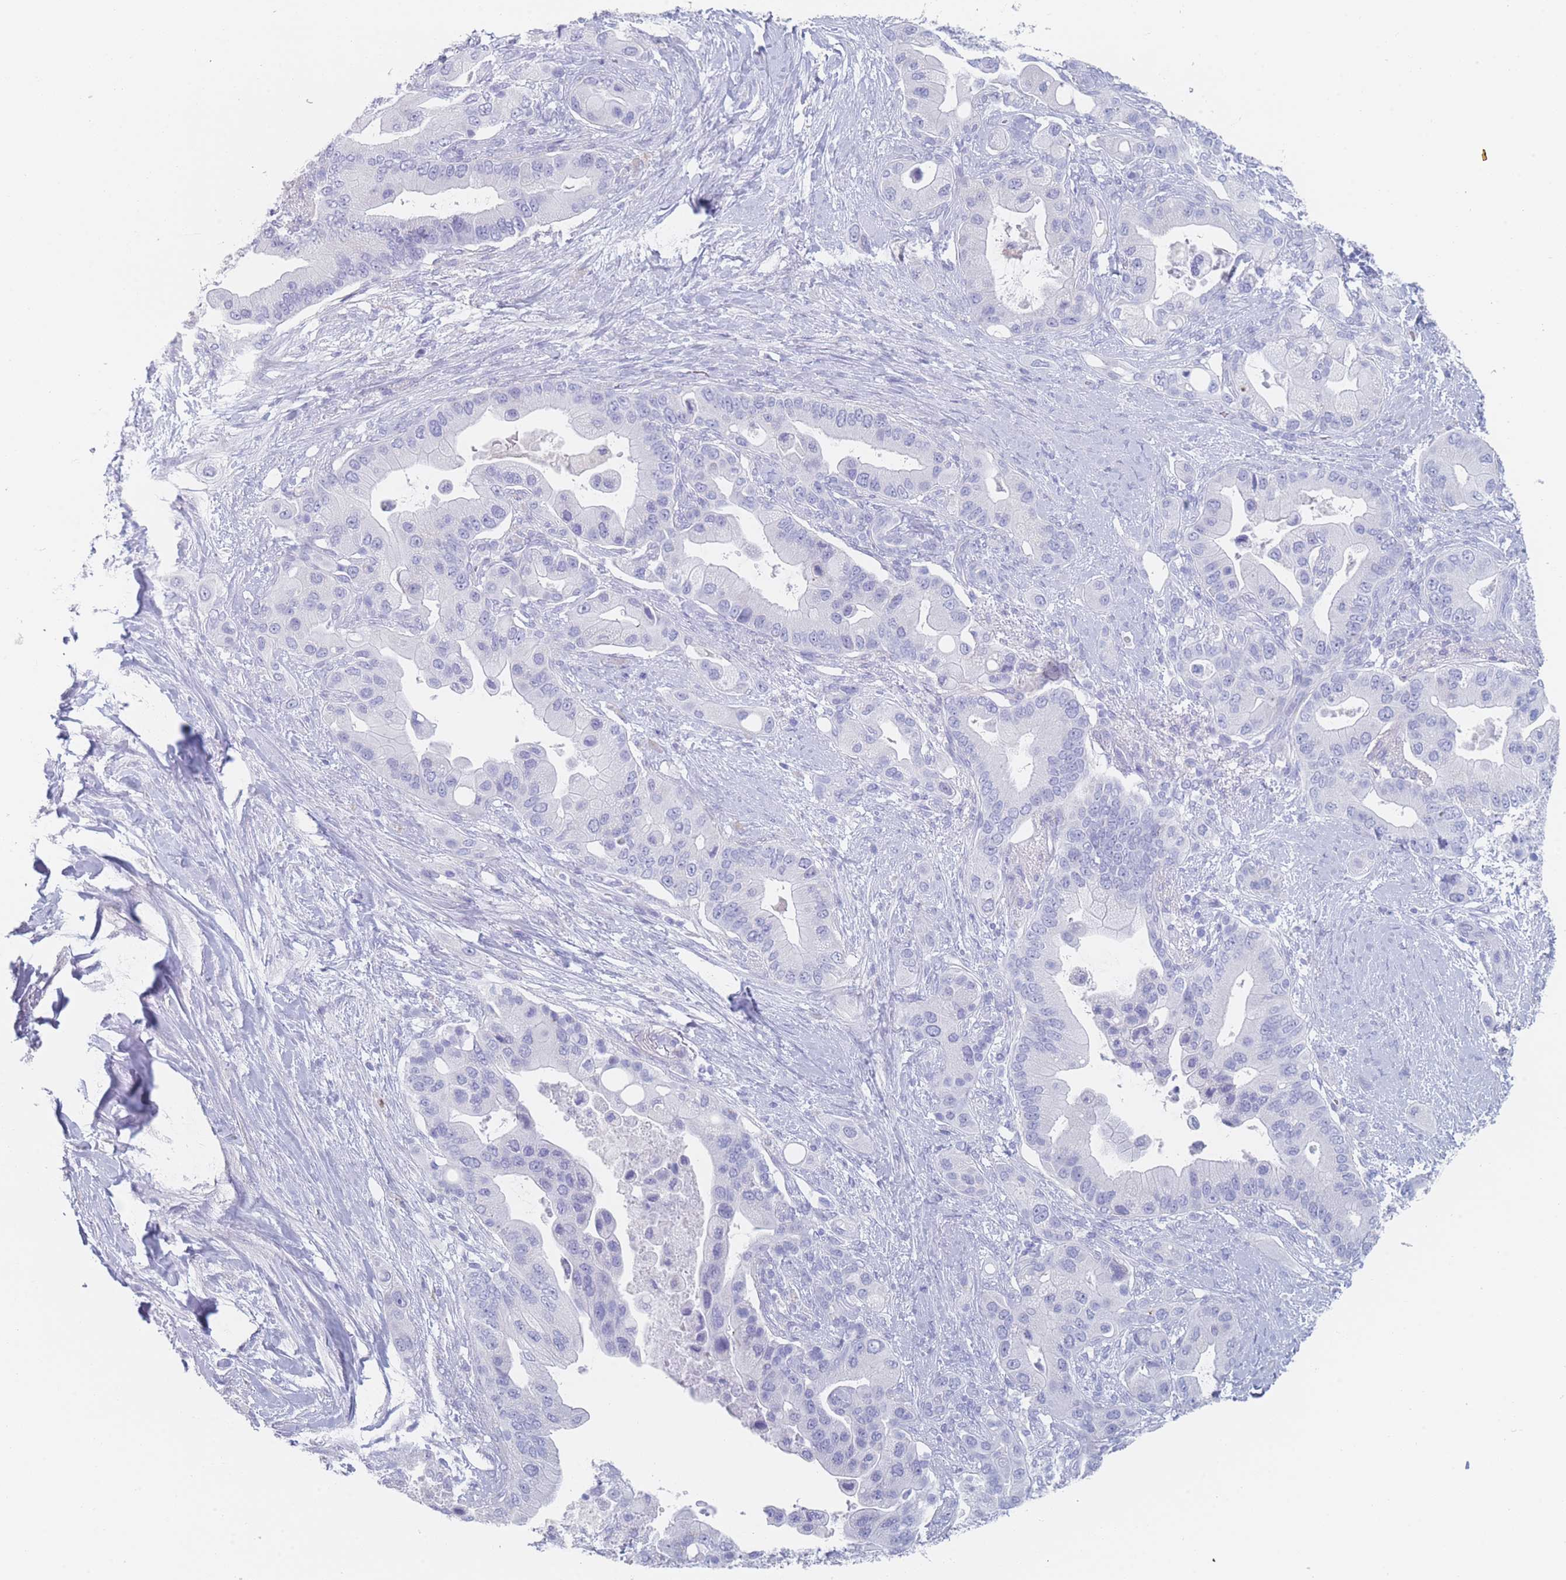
{"staining": {"intensity": "negative", "quantity": "none", "location": "none"}, "tissue": "pancreatic cancer", "cell_type": "Tumor cells", "image_type": "cancer", "snomed": [{"axis": "morphology", "description": "Adenocarcinoma, NOS"}, {"axis": "topography", "description": "Pancreas"}], "caption": "Pancreatic cancer (adenocarcinoma) was stained to show a protein in brown. There is no significant expression in tumor cells. Nuclei are stained in blue.", "gene": "OR5D16", "patient": {"sex": "male", "age": 57}}